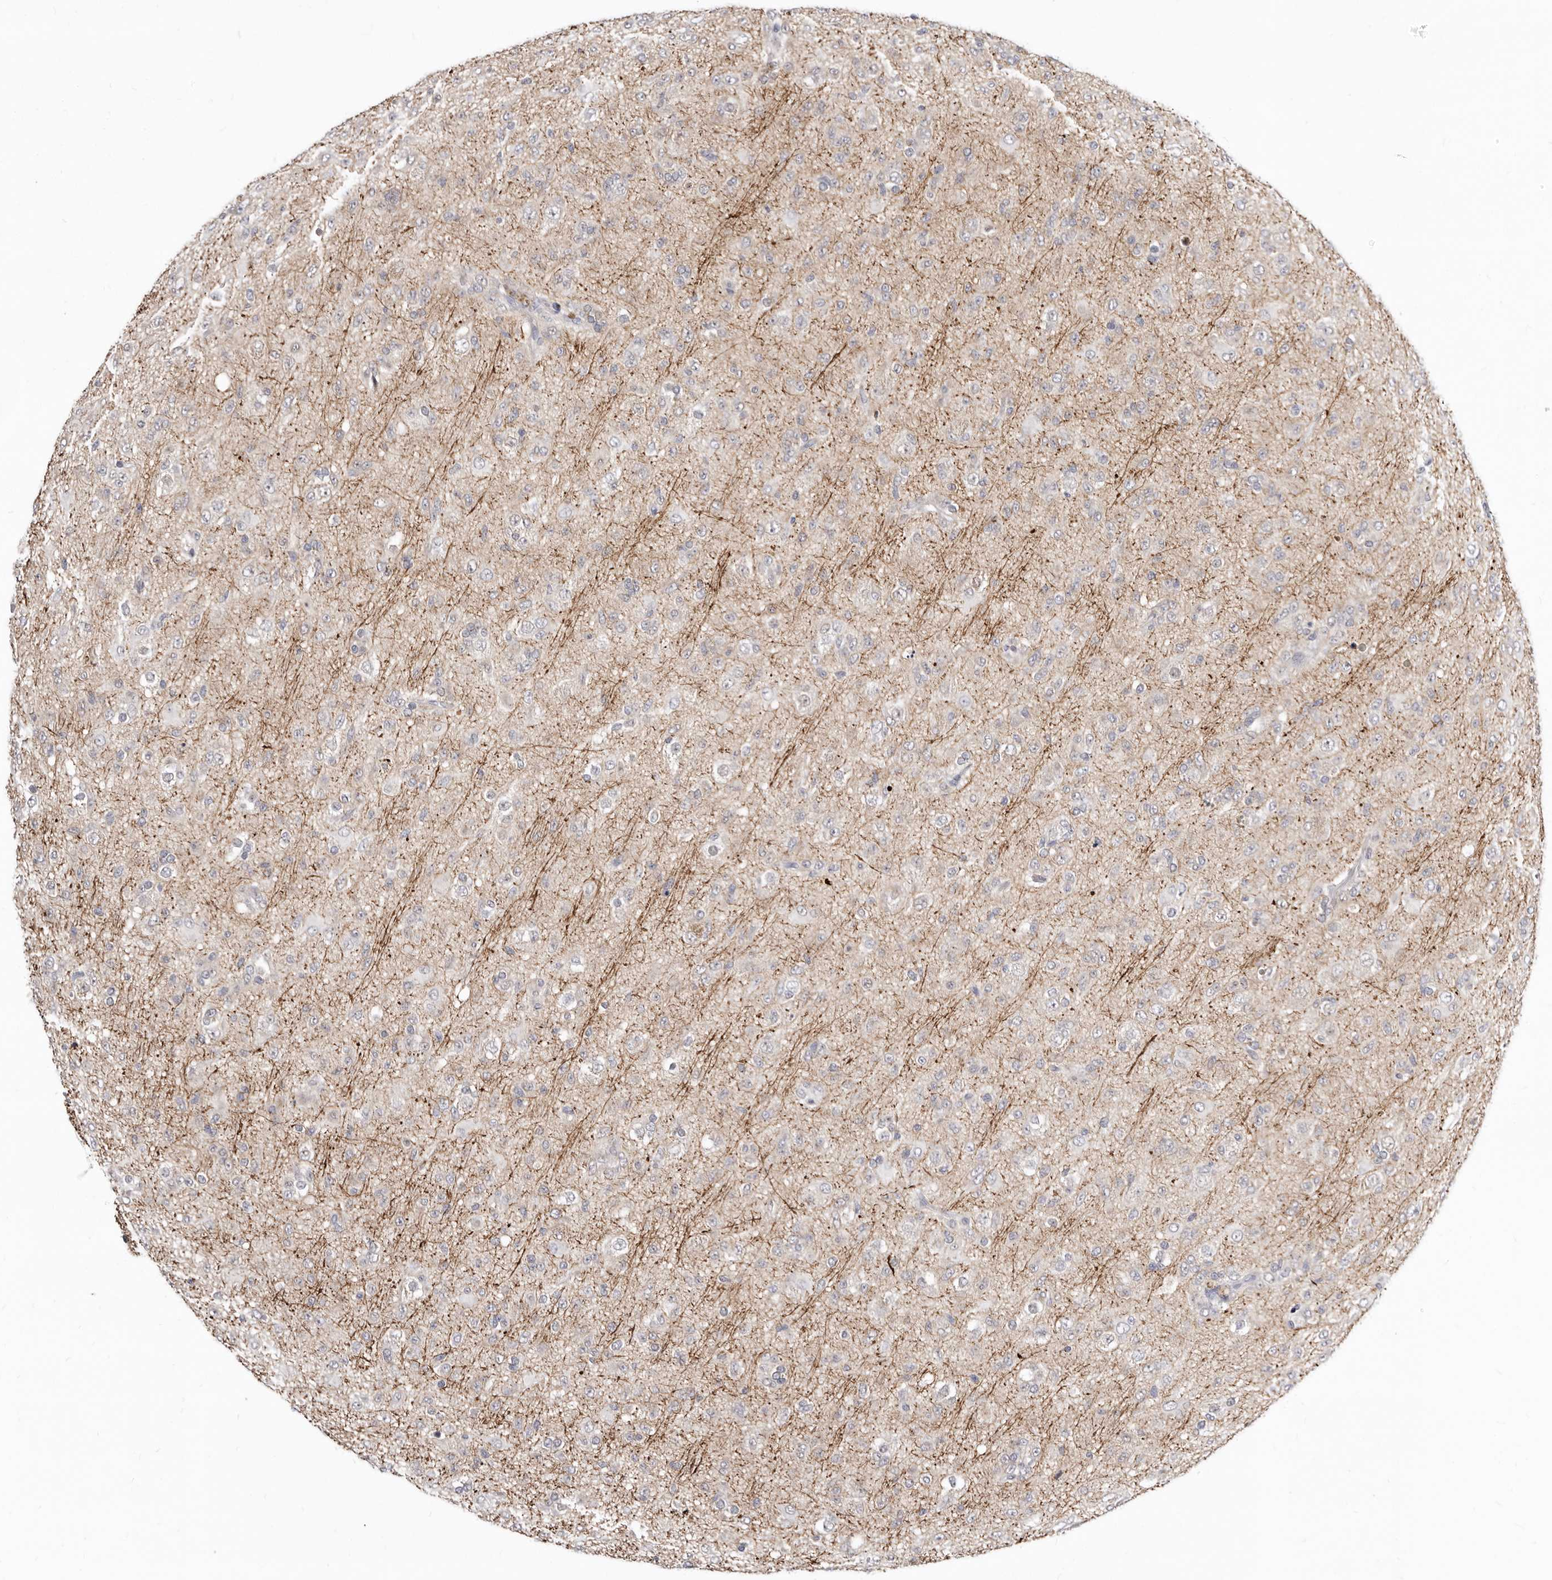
{"staining": {"intensity": "negative", "quantity": "none", "location": "none"}, "tissue": "glioma", "cell_type": "Tumor cells", "image_type": "cancer", "snomed": [{"axis": "morphology", "description": "Glioma, malignant, Low grade"}, {"axis": "topography", "description": "Brain"}], "caption": "The image displays no staining of tumor cells in malignant glioma (low-grade). (DAB (3,3'-diaminobenzidine) immunohistochemistry, high magnification).", "gene": "KLHL4", "patient": {"sex": "male", "age": 65}}